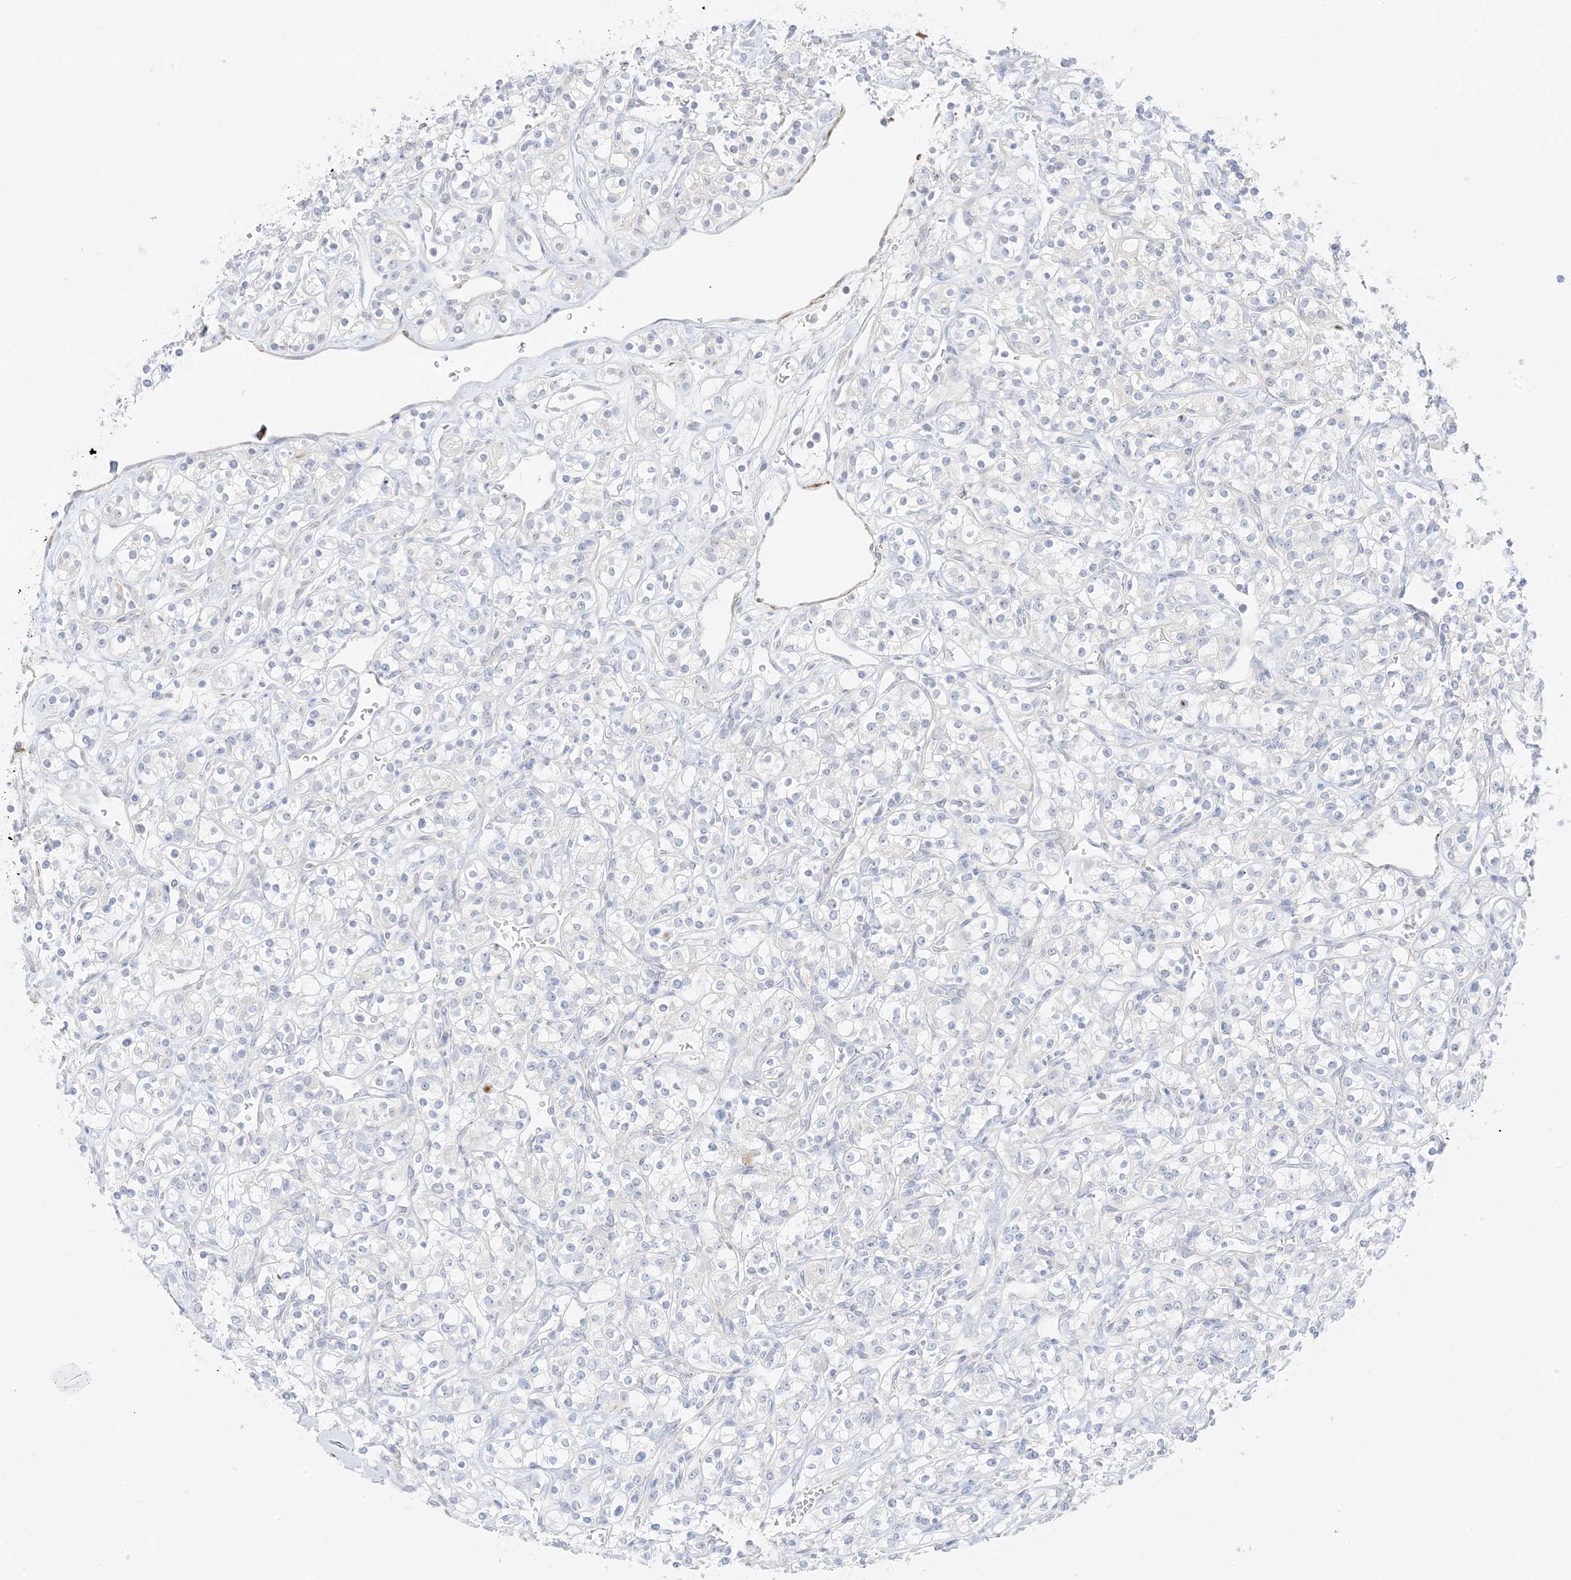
{"staining": {"intensity": "negative", "quantity": "none", "location": "none"}, "tissue": "renal cancer", "cell_type": "Tumor cells", "image_type": "cancer", "snomed": [{"axis": "morphology", "description": "Adenocarcinoma, NOS"}, {"axis": "topography", "description": "Kidney"}], "caption": "This is a photomicrograph of immunohistochemistry staining of renal cancer, which shows no staining in tumor cells.", "gene": "SLC22A13", "patient": {"sex": "male", "age": 77}}